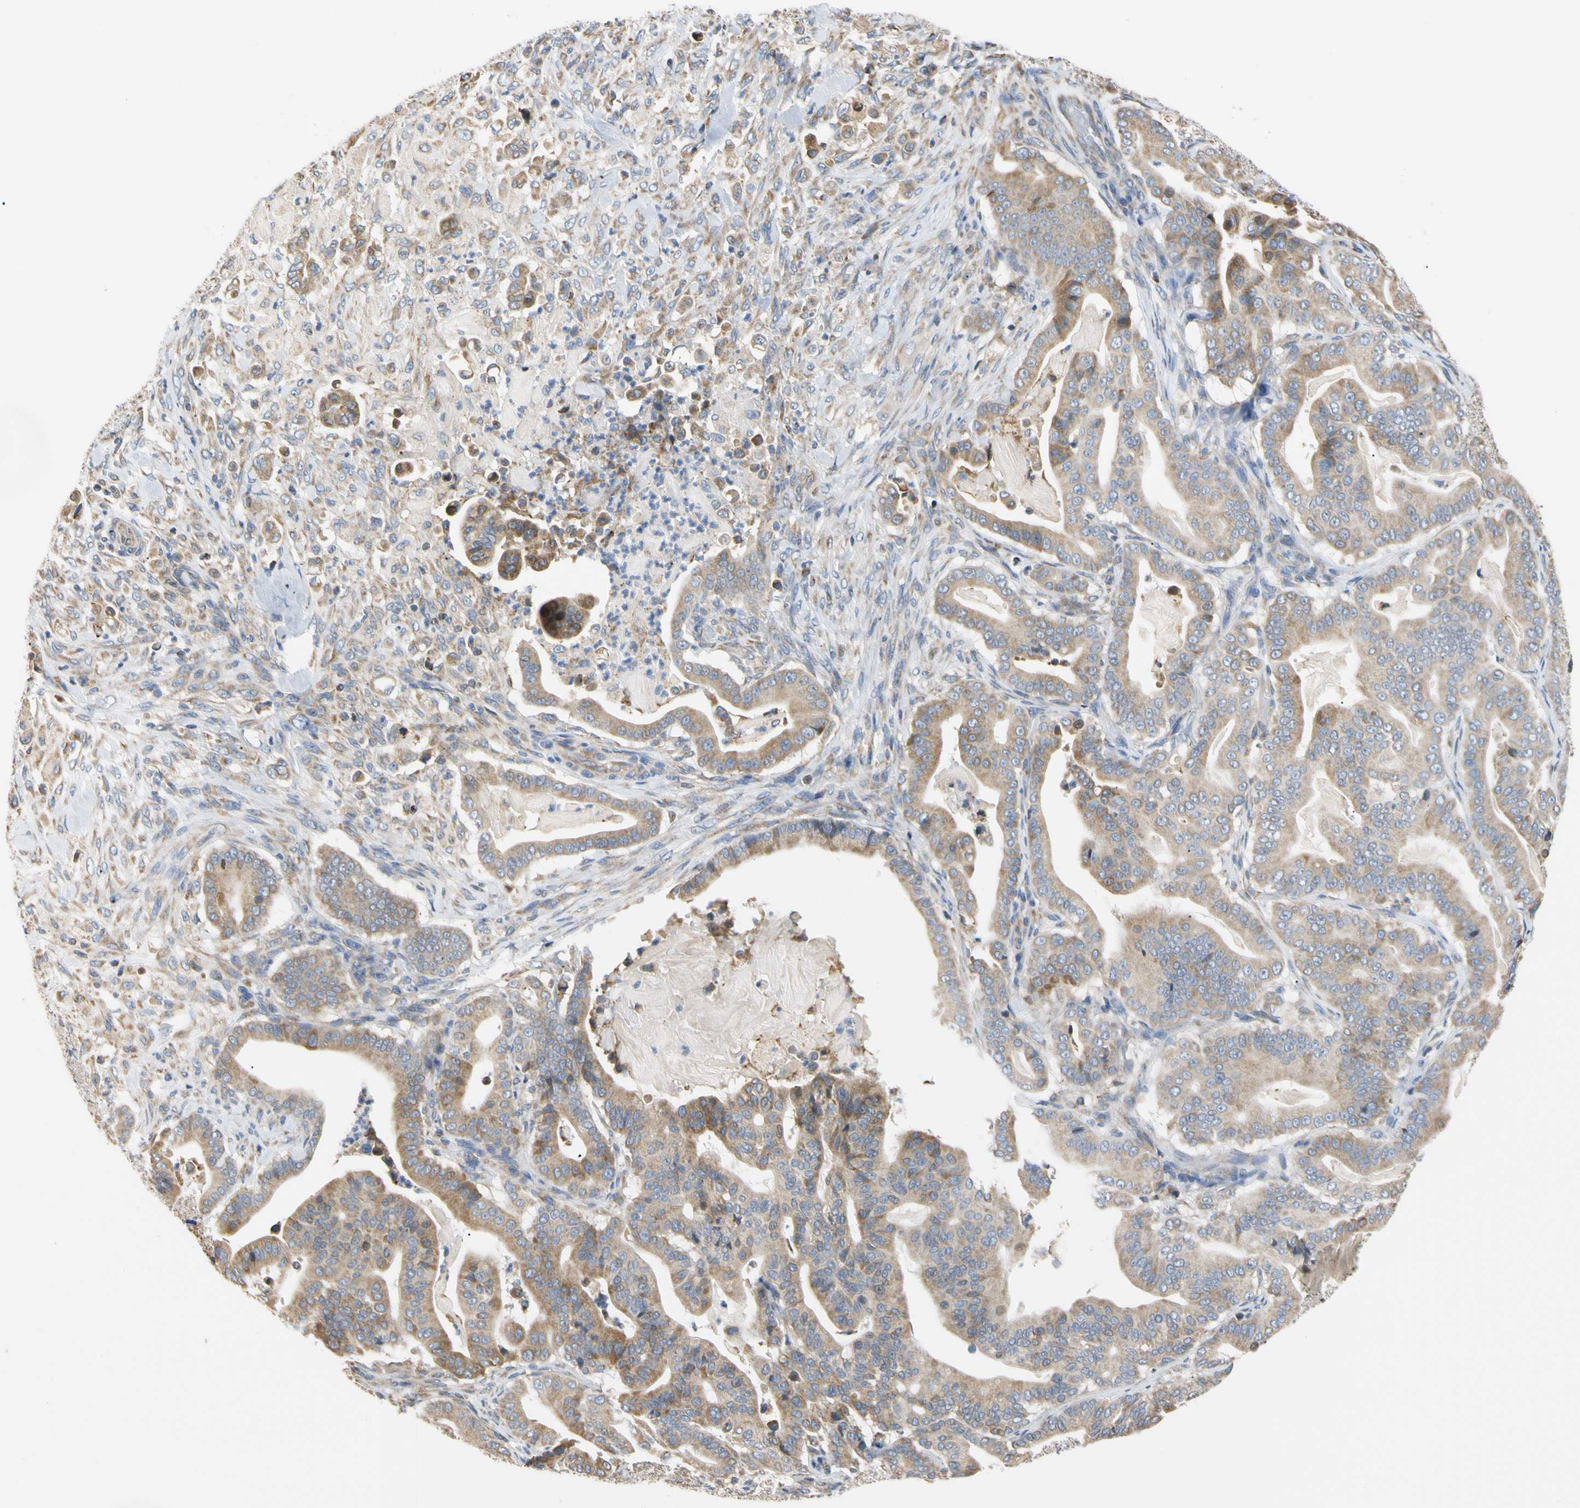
{"staining": {"intensity": "moderate", "quantity": ">75%", "location": "cytoplasmic/membranous"}, "tissue": "pancreatic cancer", "cell_type": "Tumor cells", "image_type": "cancer", "snomed": [{"axis": "morphology", "description": "Adenocarcinoma, NOS"}, {"axis": "topography", "description": "Pancreas"}], "caption": "A histopathology image showing moderate cytoplasmic/membranous expression in about >75% of tumor cells in pancreatic cancer, as visualized by brown immunohistochemical staining.", "gene": "PLGRKT", "patient": {"sex": "male", "age": 63}}